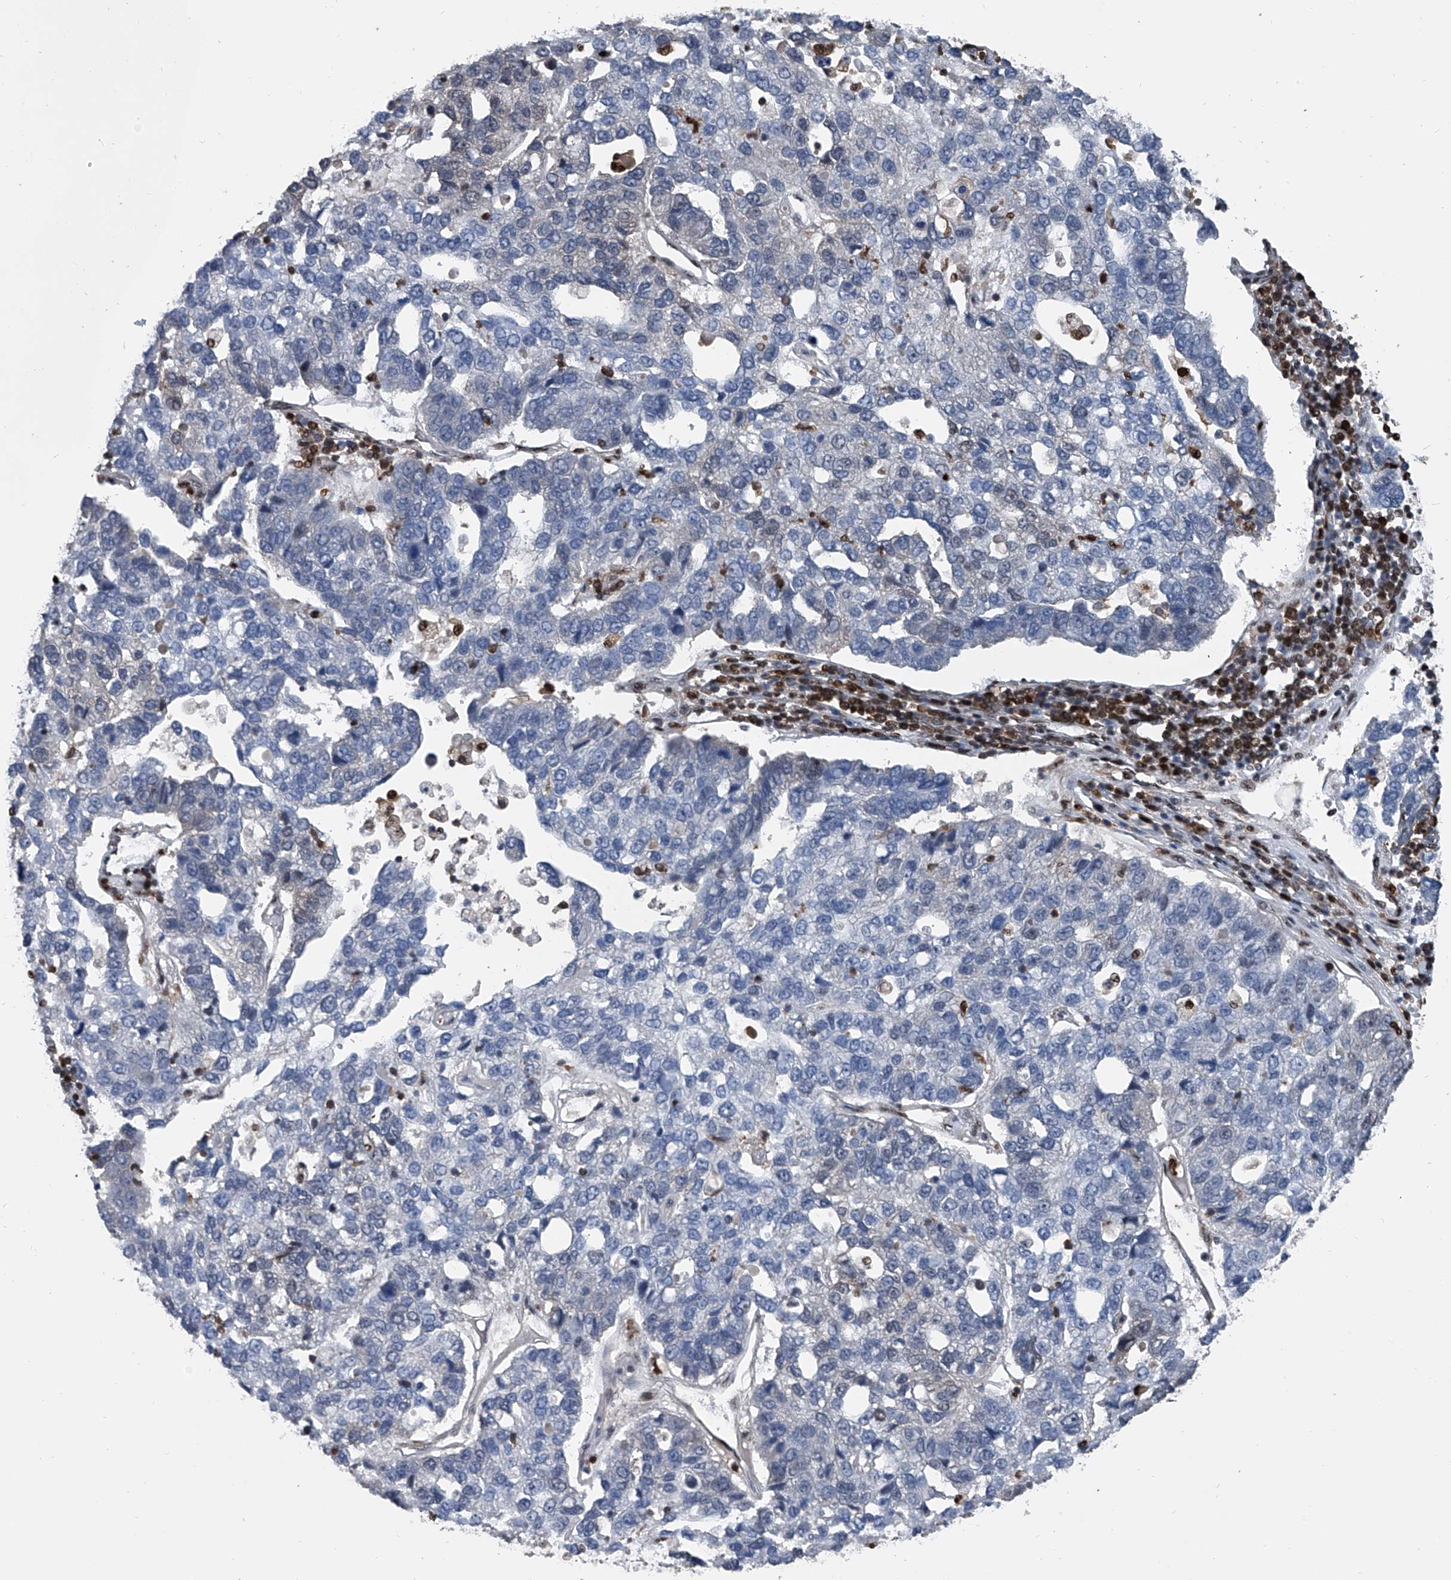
{"staining": {"intensity": "negative", "quantity": "none", "location": "none"}, "tissue": "pancreatic cancer", "cell_type": "Tumor cells", "image_type": "cancer", "snomed": [{"axis": "morphology", "description": "Adenocarcinoma, NOS"}, {"axis": "topography", "description": "Pancreas"}], "caption": "High magnification brightfield microscopy of pancreatic adenocarcinoma stained with DAB (3,3'-diaminobenzidine) (brown) and counterstained with hematoxylin (blue): tumor cells show no significant expression.", "gene": "FKBP5", "patient": {"sex": "female", "age": 61}}